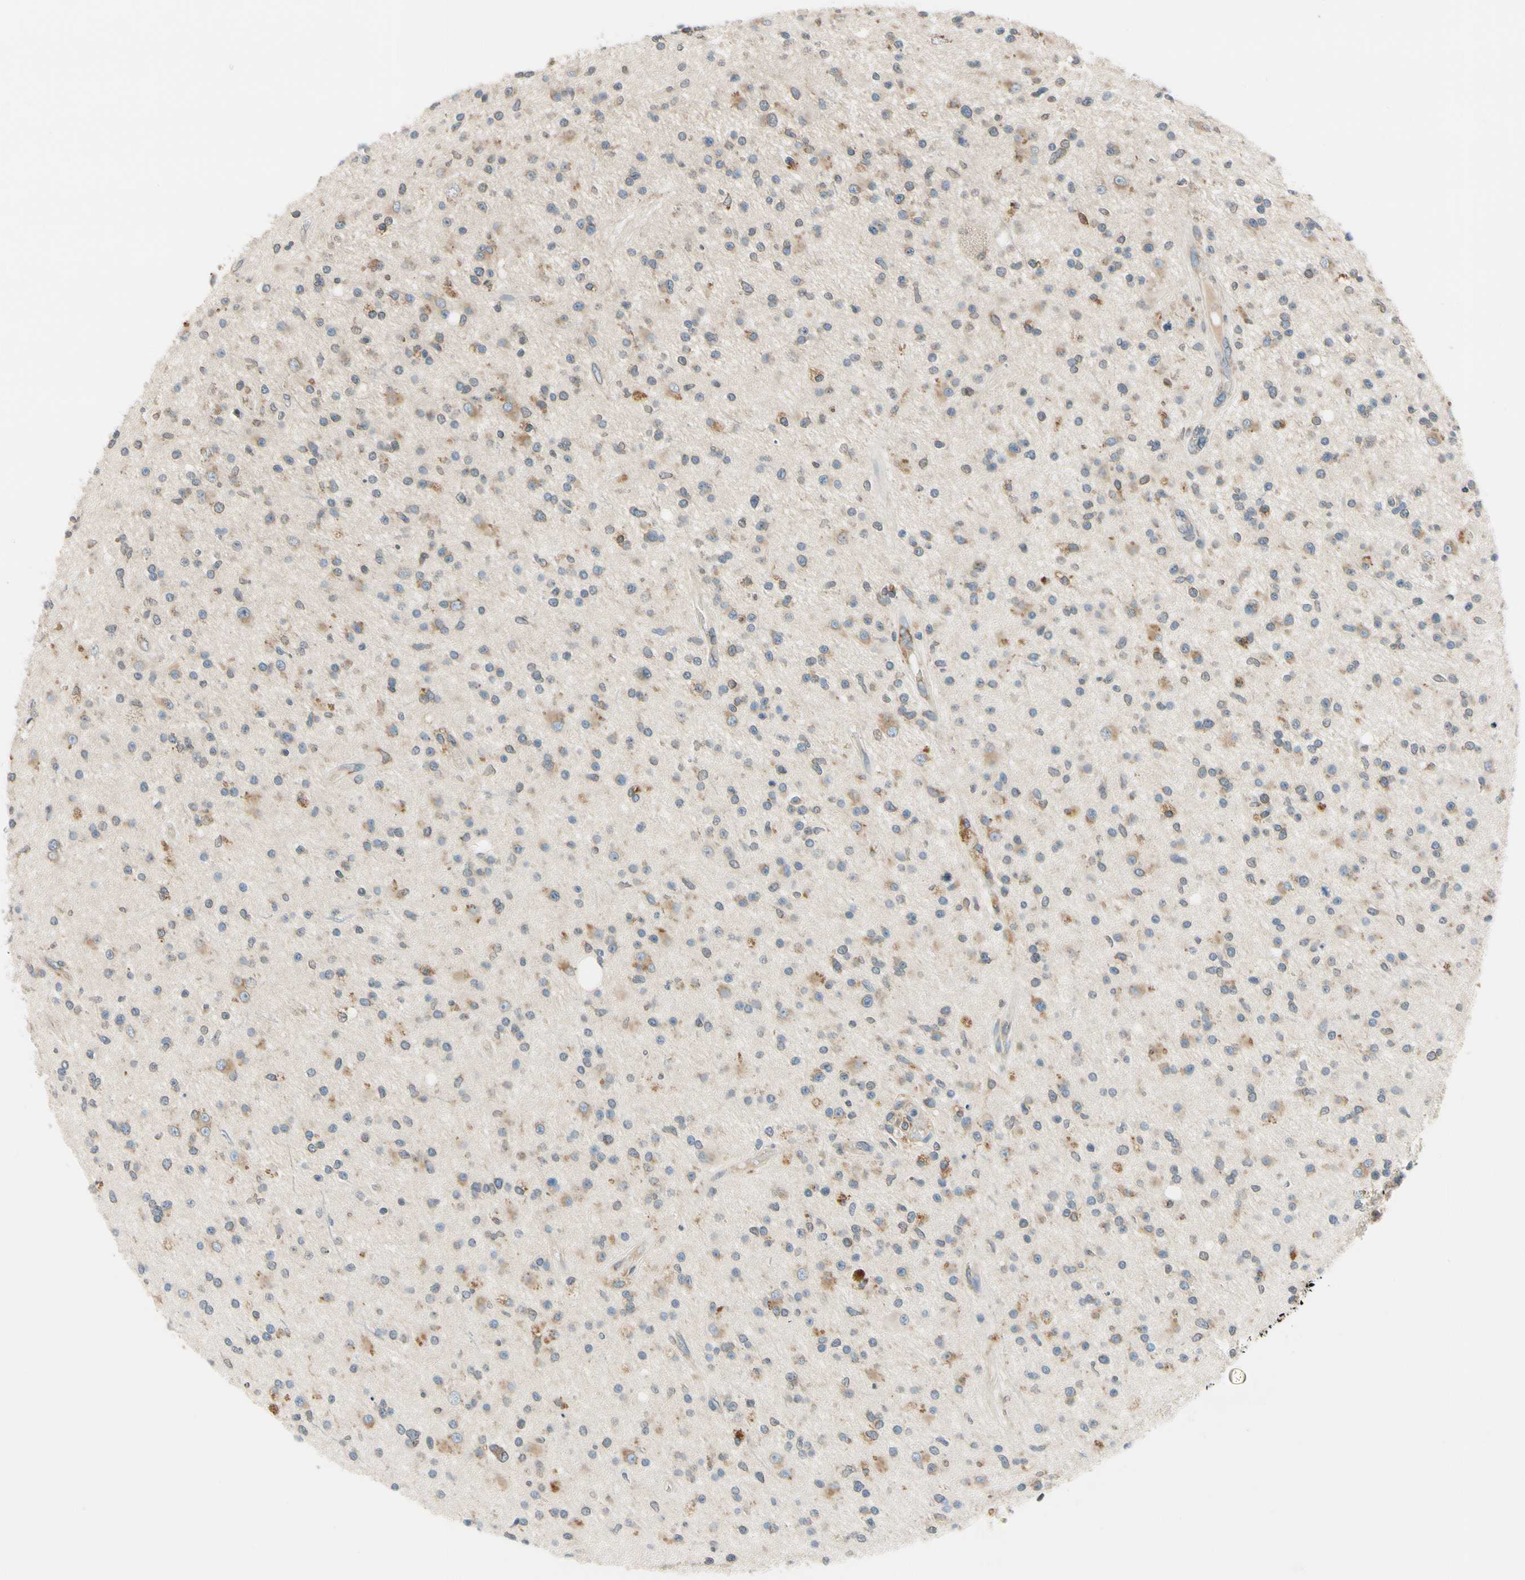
{"staining": {"intensity": "weak", "quantity": "<25%", "location": "cytoplasmic/membranous"}, "tissue": "glioma", "cell_type": "Tumor cells", "image_type": "cancer", "snomed": [{"axis": "morphology", "description": "Glioma, malignant, High grade"}, {"axis": "topography", "description": "Brain"}], "caption": "Tumor cells show no significant protein staining in glioma.", "gene": "RPN2", "patient": {"sex": "male", "age": 33}}